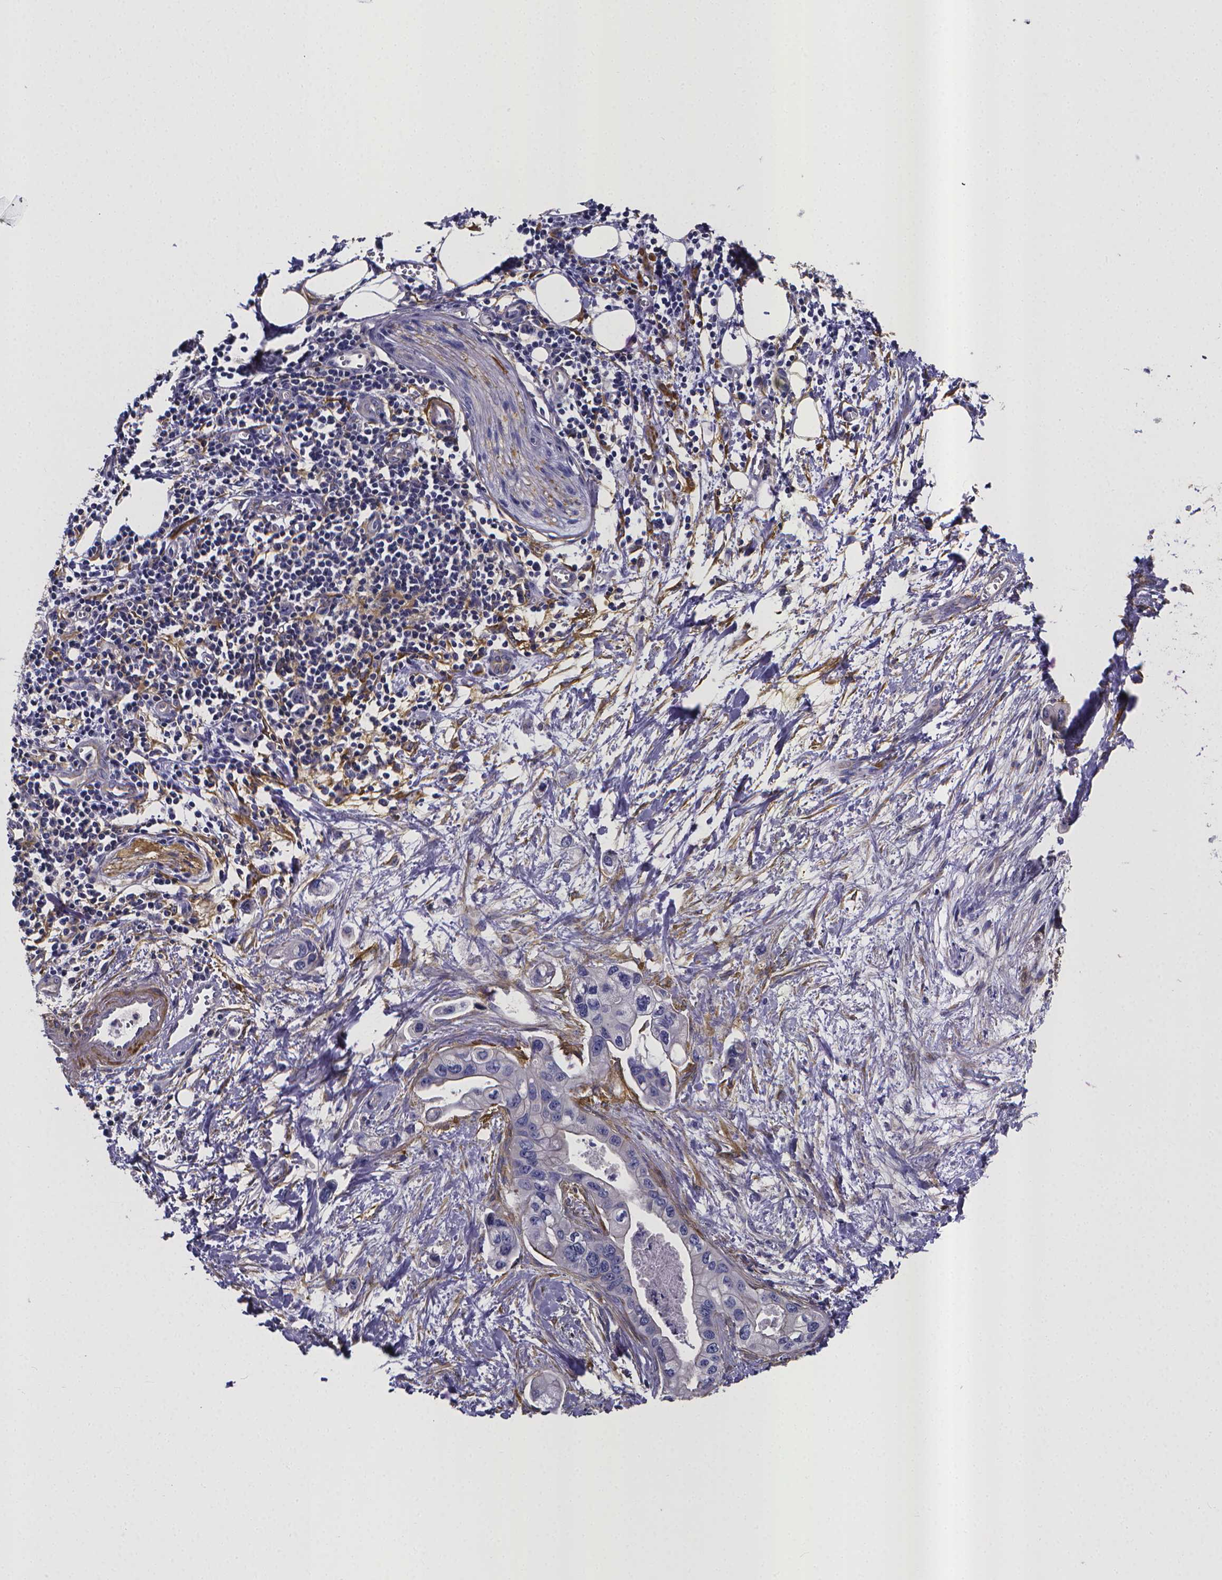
{"staining": {"intensity": "negative", "quantity": "none", "location": "none"}, "tissue": "pancreatic cancer", "cell_type": "Tumor cells", "image_type": "cancer", "snomed": [{"axis": "morphology", "description": "Adenocarcinoma, NOS"}, {"axis": "topography", "description": "Pancreas"}], "caption": "DAB immunohistochemical staining of human adenocarcinoma (pancreatic) reveals no significant expression in tumor cells.", "gene": "RERG", "patient": {"sex": "male", "age": 60}}